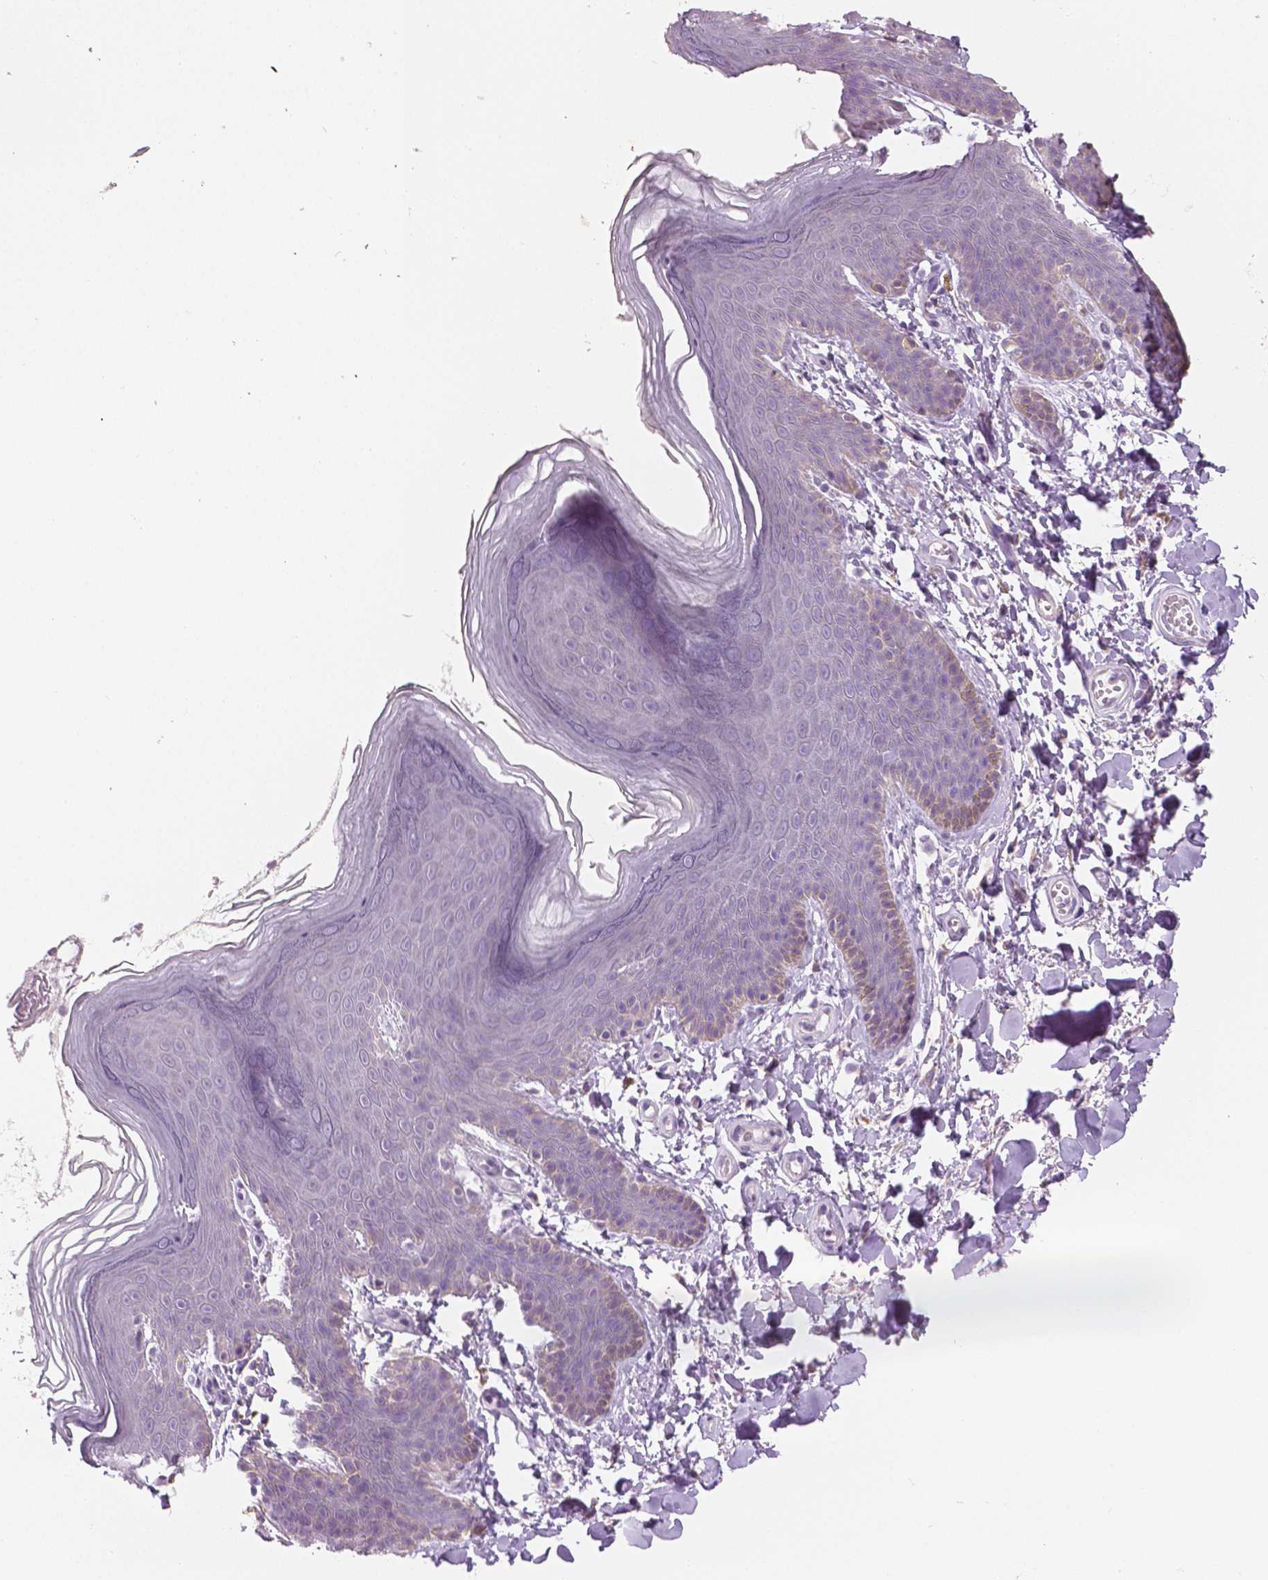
{"staining": {"intensity": "weak", "quantity": "<25%", "location": "cytoplasmic/membranous"}, "tissue": "skin", "cell_type": "Epidermal cells", "image_type": "normal", "snomed": [{"axis": "morphology", "description": "Normal tissue, NOS"}, {"axis": "topography", "description": "Anal"}], "caption": "High magnification brightfield microscopy of benign skin stained with DAB (3,3'-diaminobenzidine) (brown) and counterstained with hematoxylin (blue): epidermal cells show no significant staining.", "gene": "SLC24A1", "patient": {"sex": "male", "age": 53}}